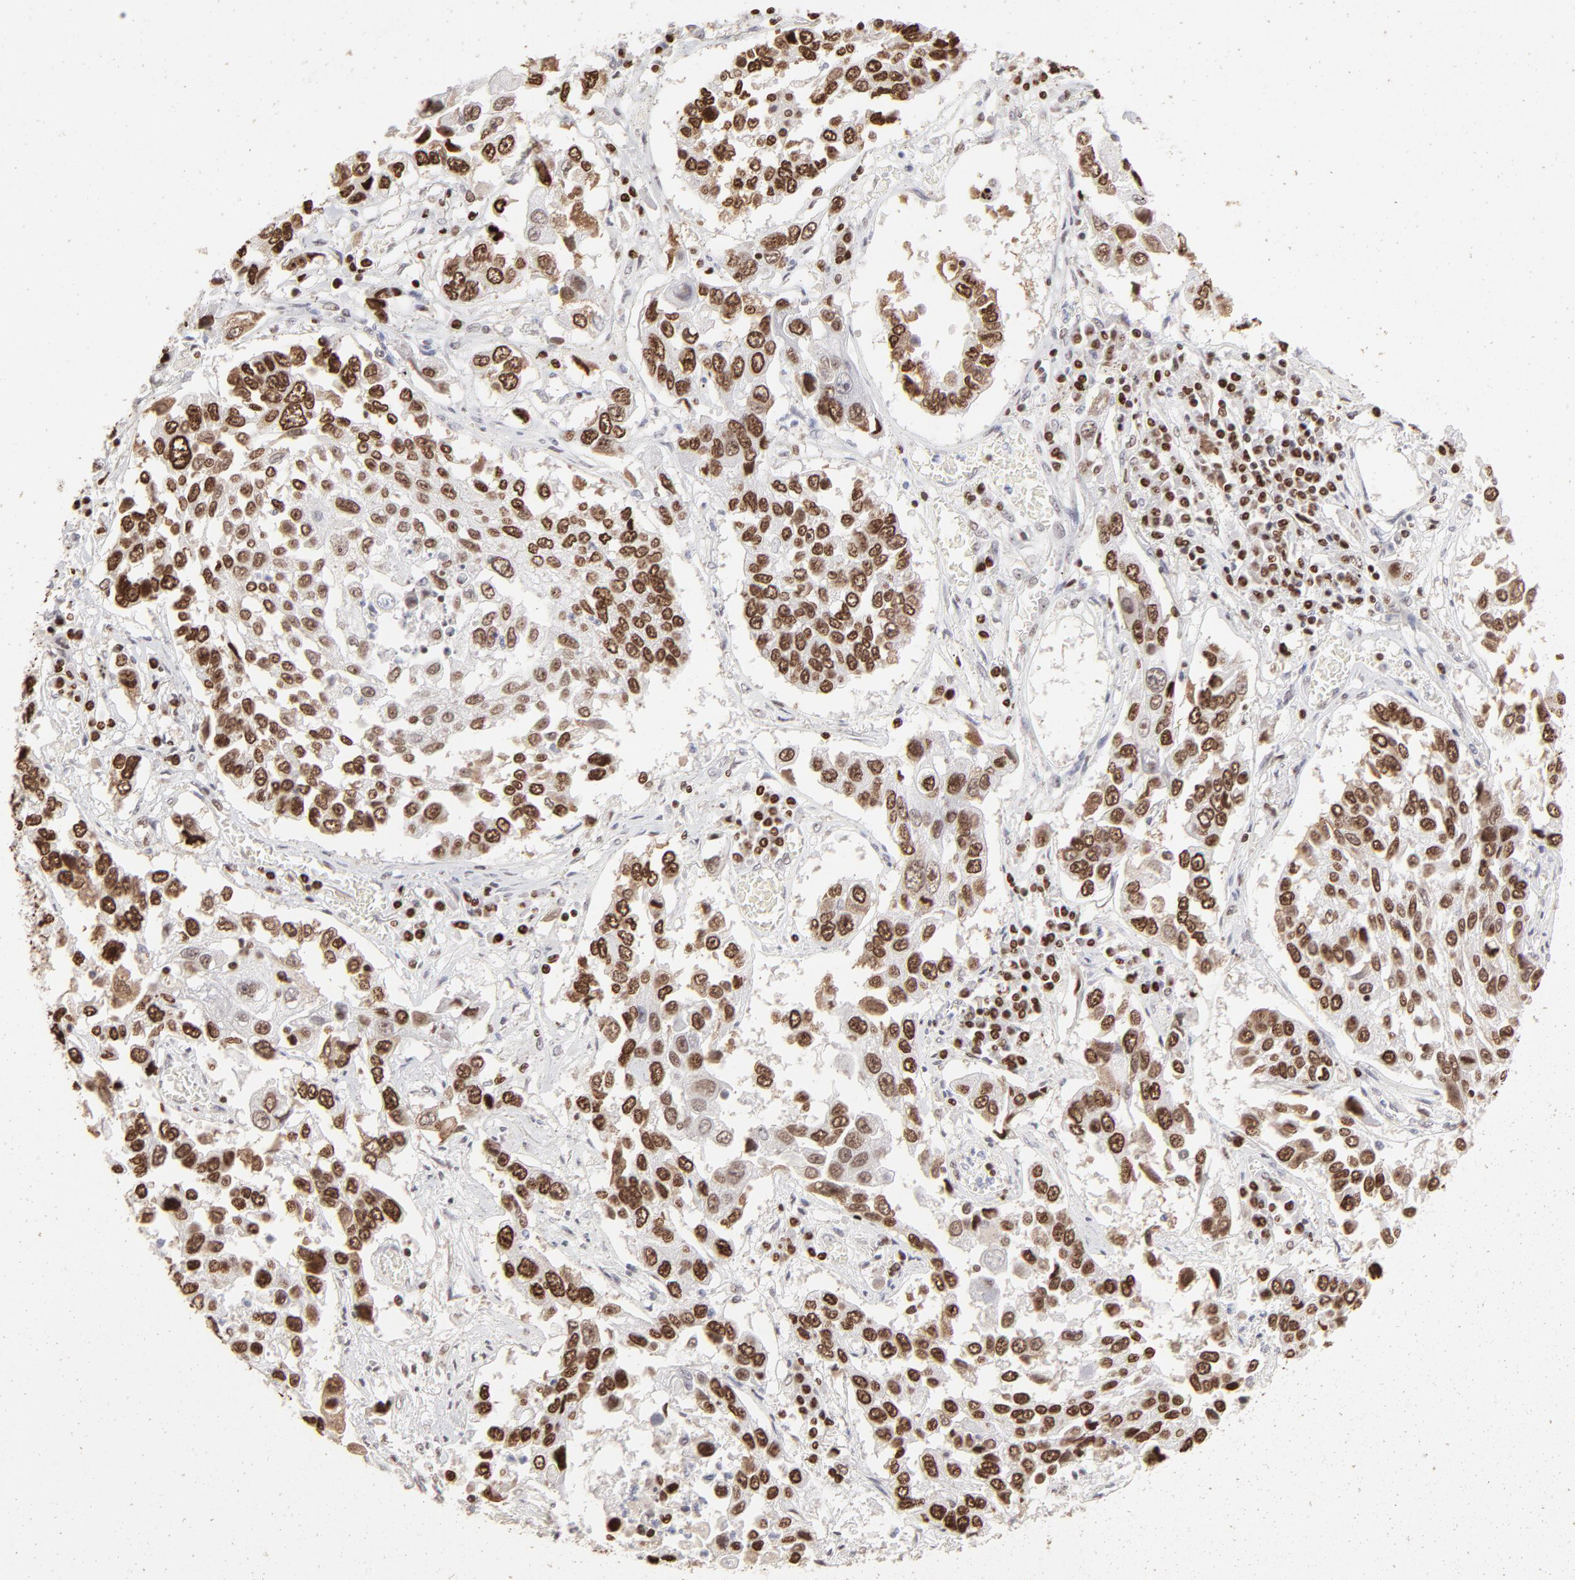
{"staining": {"intensity": "strong", "quantity": ">75%", "location": "nuclear"}, "tissue": "lung cancer", "cell_type": "Tumor cells", "image_type": "cancer", "snomed": [{"axis": "morphology", "description": "Squamous cell carcinoma, NOS"}, {"axis": "topography", "description": "Lung"}], "caption": "Tumor cells demonstrate strong nuclear staining in about >75% of cells in lung squamous cell carcinoma.", "gene": "PARP1", "patient": {"sex": "male", "age": 71}}